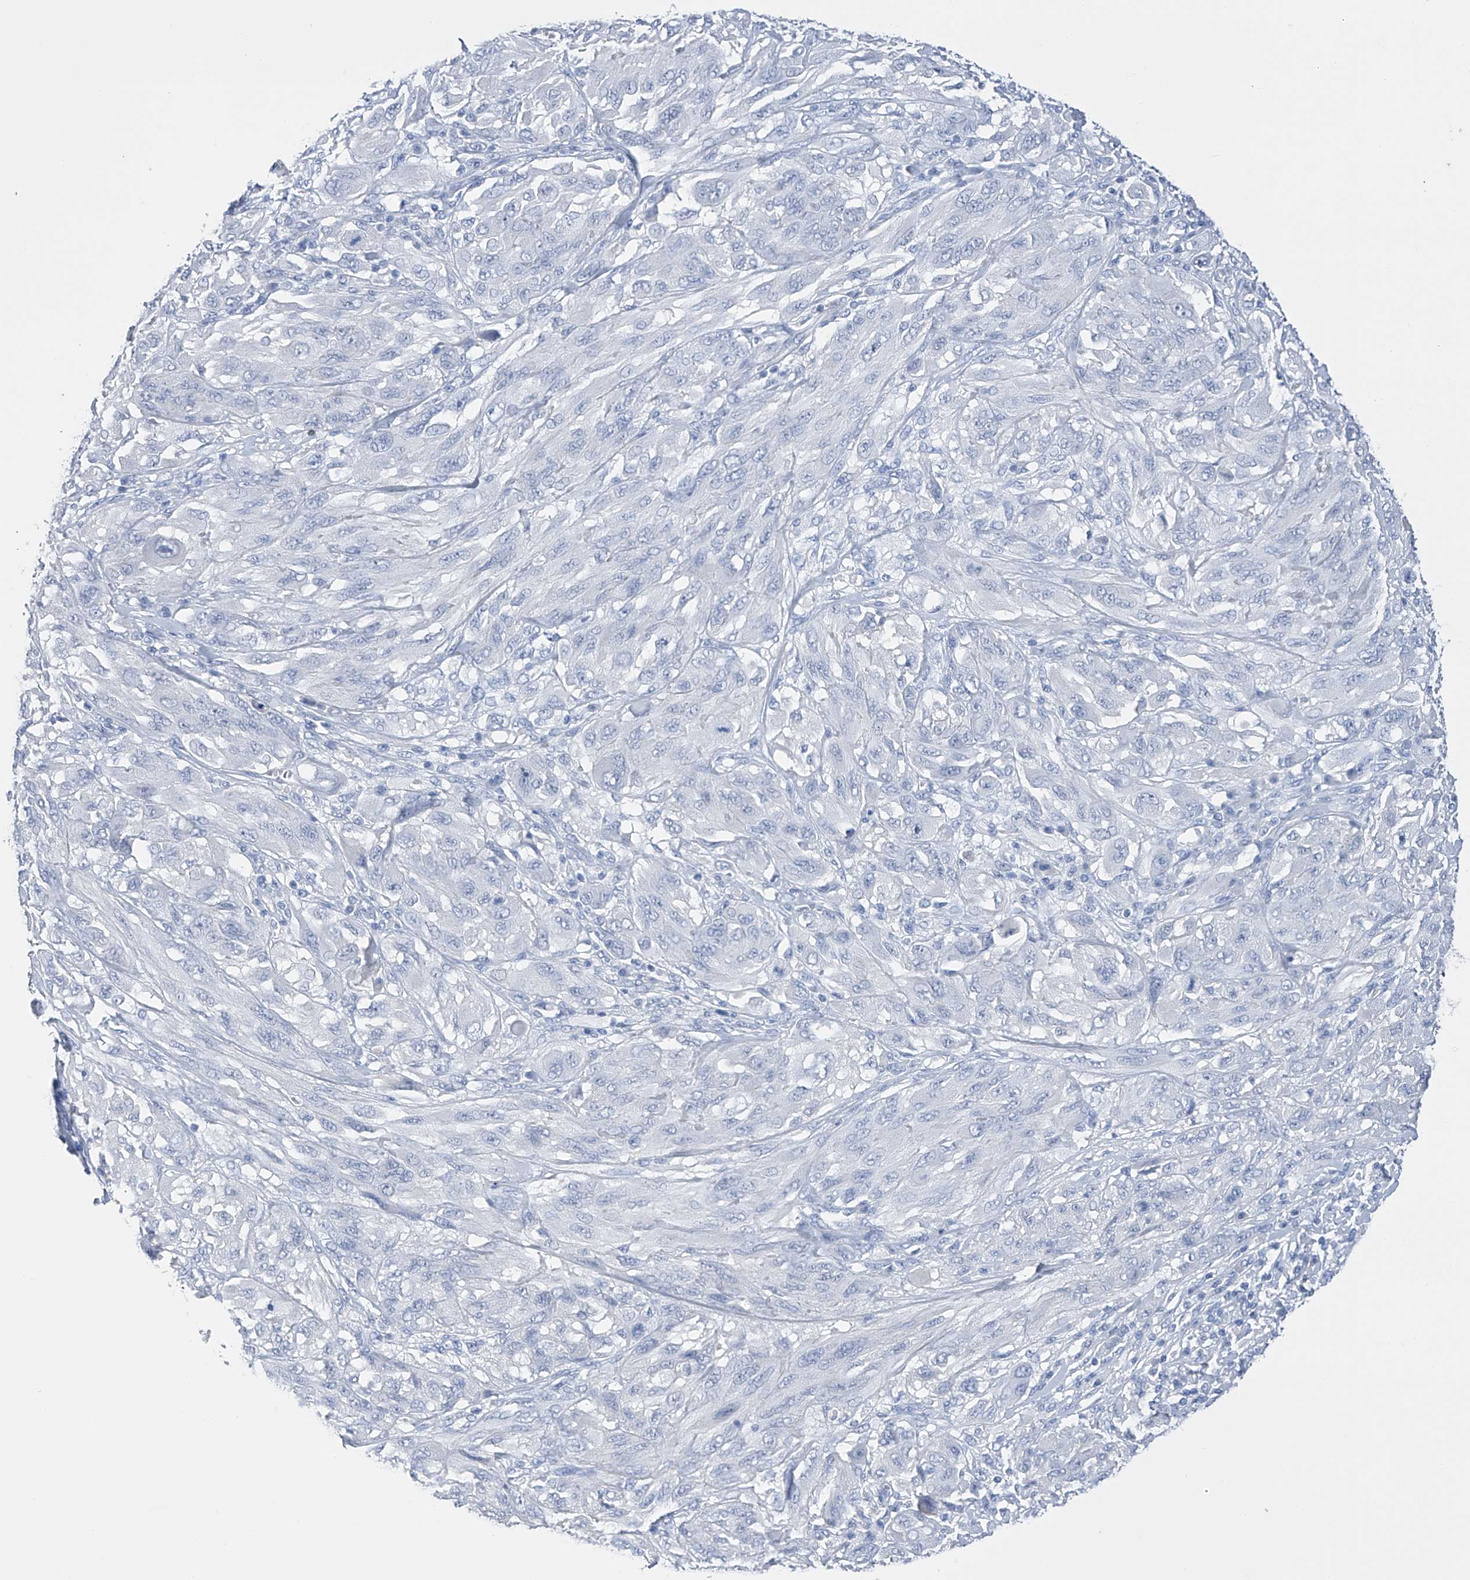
{"staining": {"intensity": "negative", "quantity": "none", "location": "none"}, "tissue": "melanoma", "cell_type": "Tumor cells", "image_type": "cancer", "snomed": [{"axis": "morphology", "description": "Malignant melanoma, NOS"}, {"axis": "topography", "description": "Skin"}], "caption": "Immunohistochemistry of melanoma reveals no positivity in tumor cells.", "gene": "ADRA1A", "patient": {"sex": "female", "age": 91}}